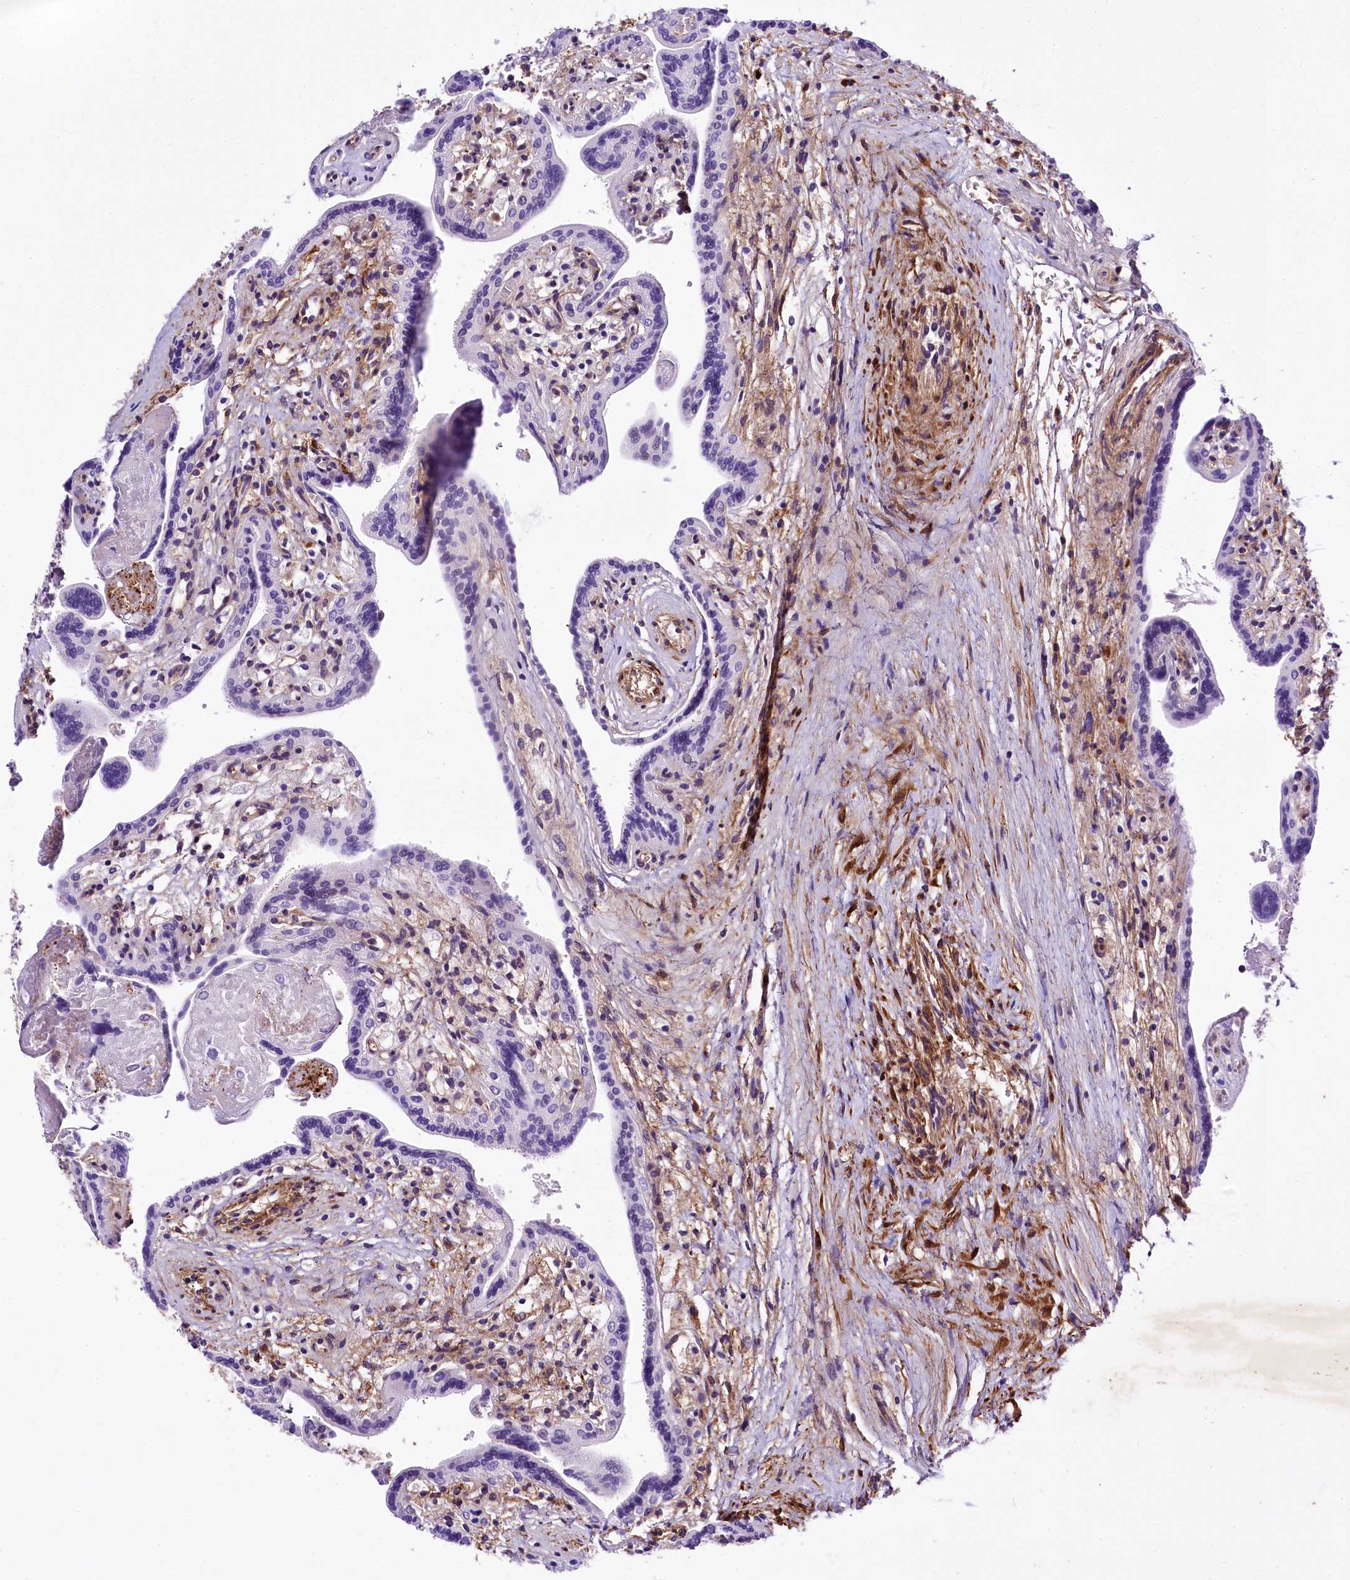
{"staining": {"intensity": "moderate", "quantity": "25%-75%", "location": "nuclear"}, "tissue": "placenta", "cell_type": "Trophoblastic cells", "image_type": "normal", "snomed": [{"axis": "morphology", "description": "Normal tissue, NOS"}, {"axis": "topography", "description": "Placenta"}], "caption": "Unremarkable placenta was stained to show a protein in brown. There is medium levels of moderate nuclear positivity in approximately 25%-75% of trophoblastic cells. The staining was performed using DAB (3,3'-diaminobenzidine) to visualize the protein expression in brown, while the nuclei were stained in blue with hematoxylin (Magnification: 20x).", "gene": "SAMD10", "patient": {"sex": "female", "age": 37}}